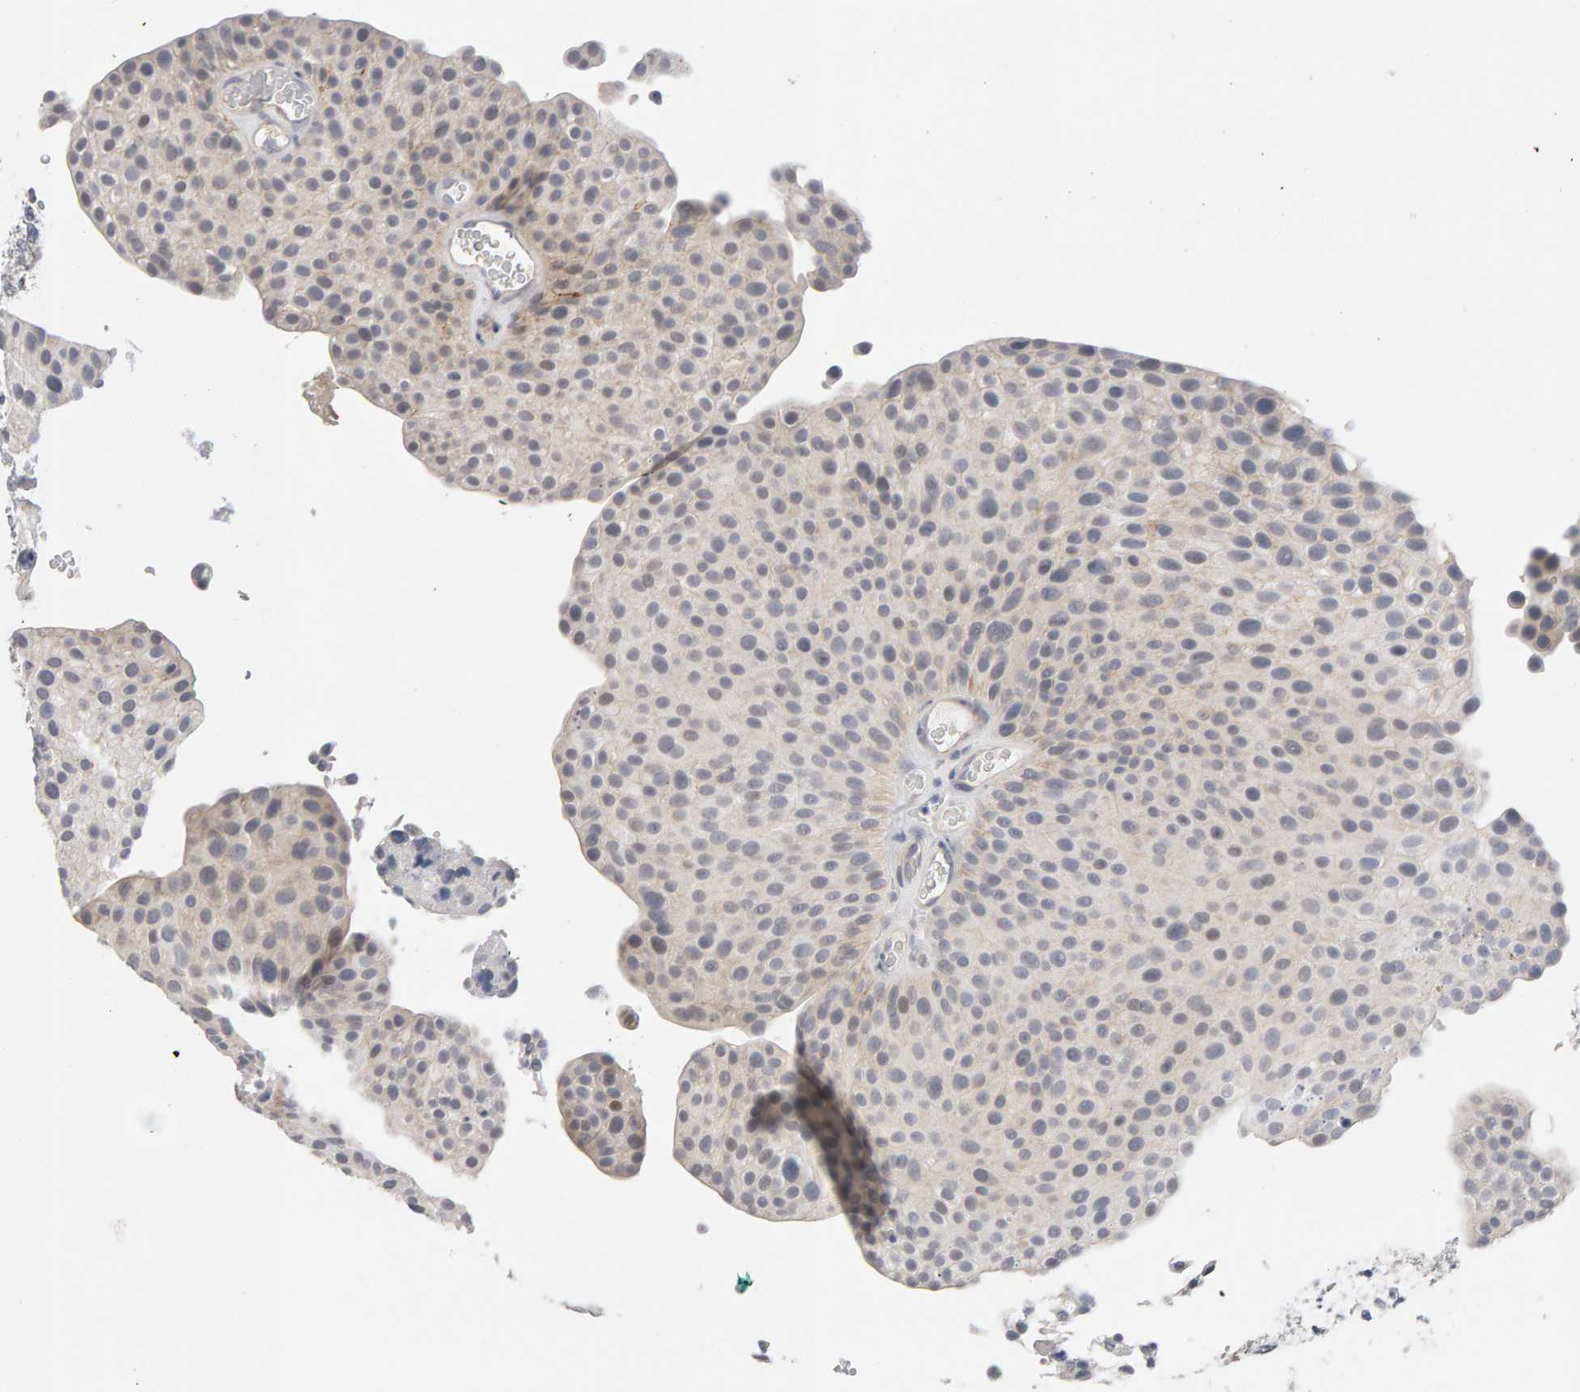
{"staining": {"intensity": "weak", "quantity": "<25%", "location": "cytoplasmic/membranous"}, "tissue": "urothelial cancer", "cell_type": "Tumor cells", "image_type": "cancer", "snomed": [{"axis": "morphology", "description": "Urothelial carcinoma, Low grade"}, {"axis": "topography", "description": "Smooth muscle"}, {"axis": "topography", "description": "Urinary bladder"}], "caption": "Urothelial carcinoma (low-grade) was stained to show a protein in brown. There is no significant expression in tumor cells.", "gene": "HNF4A", "patient": {"sex": "male", "age": 60}}